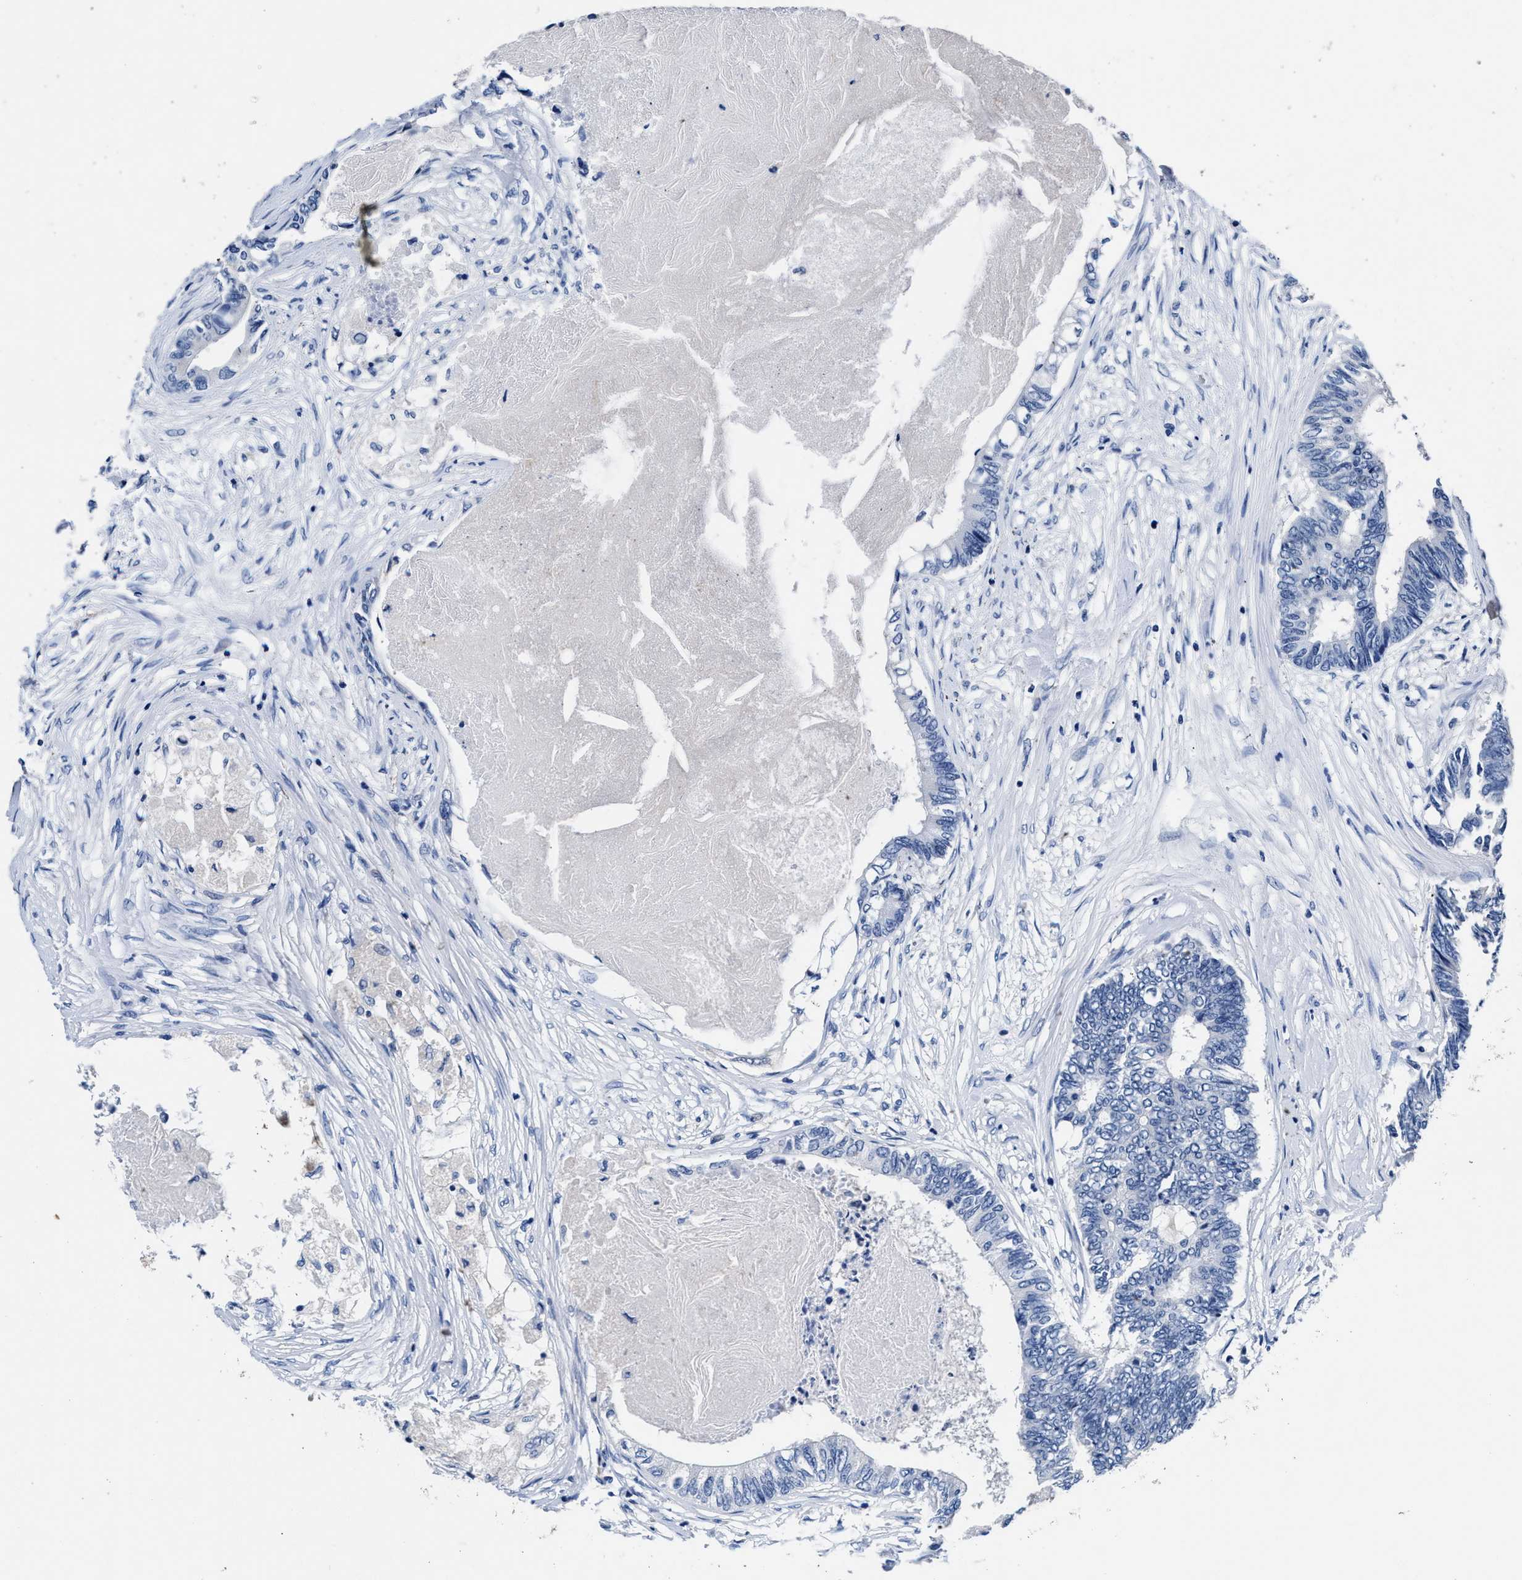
{"staining": {"intensity": "negative", "quantity": "none", "location": "none"}, "tissue": "colorectal cancer", "cell_type": "Tumor cells", "image_type": "cancer", "snomed": [{"axis": "morphology", "description": "Adenocarcinoma, NOS"}, {"axis": "topography", "description": "Rectum"}], "caption": "The histopathology image displays no significant positivity in tumor cells of colorectal adenocarcinoma.", "gene": "GSTM1", "patient": {"sex": "male", "age": 63}}